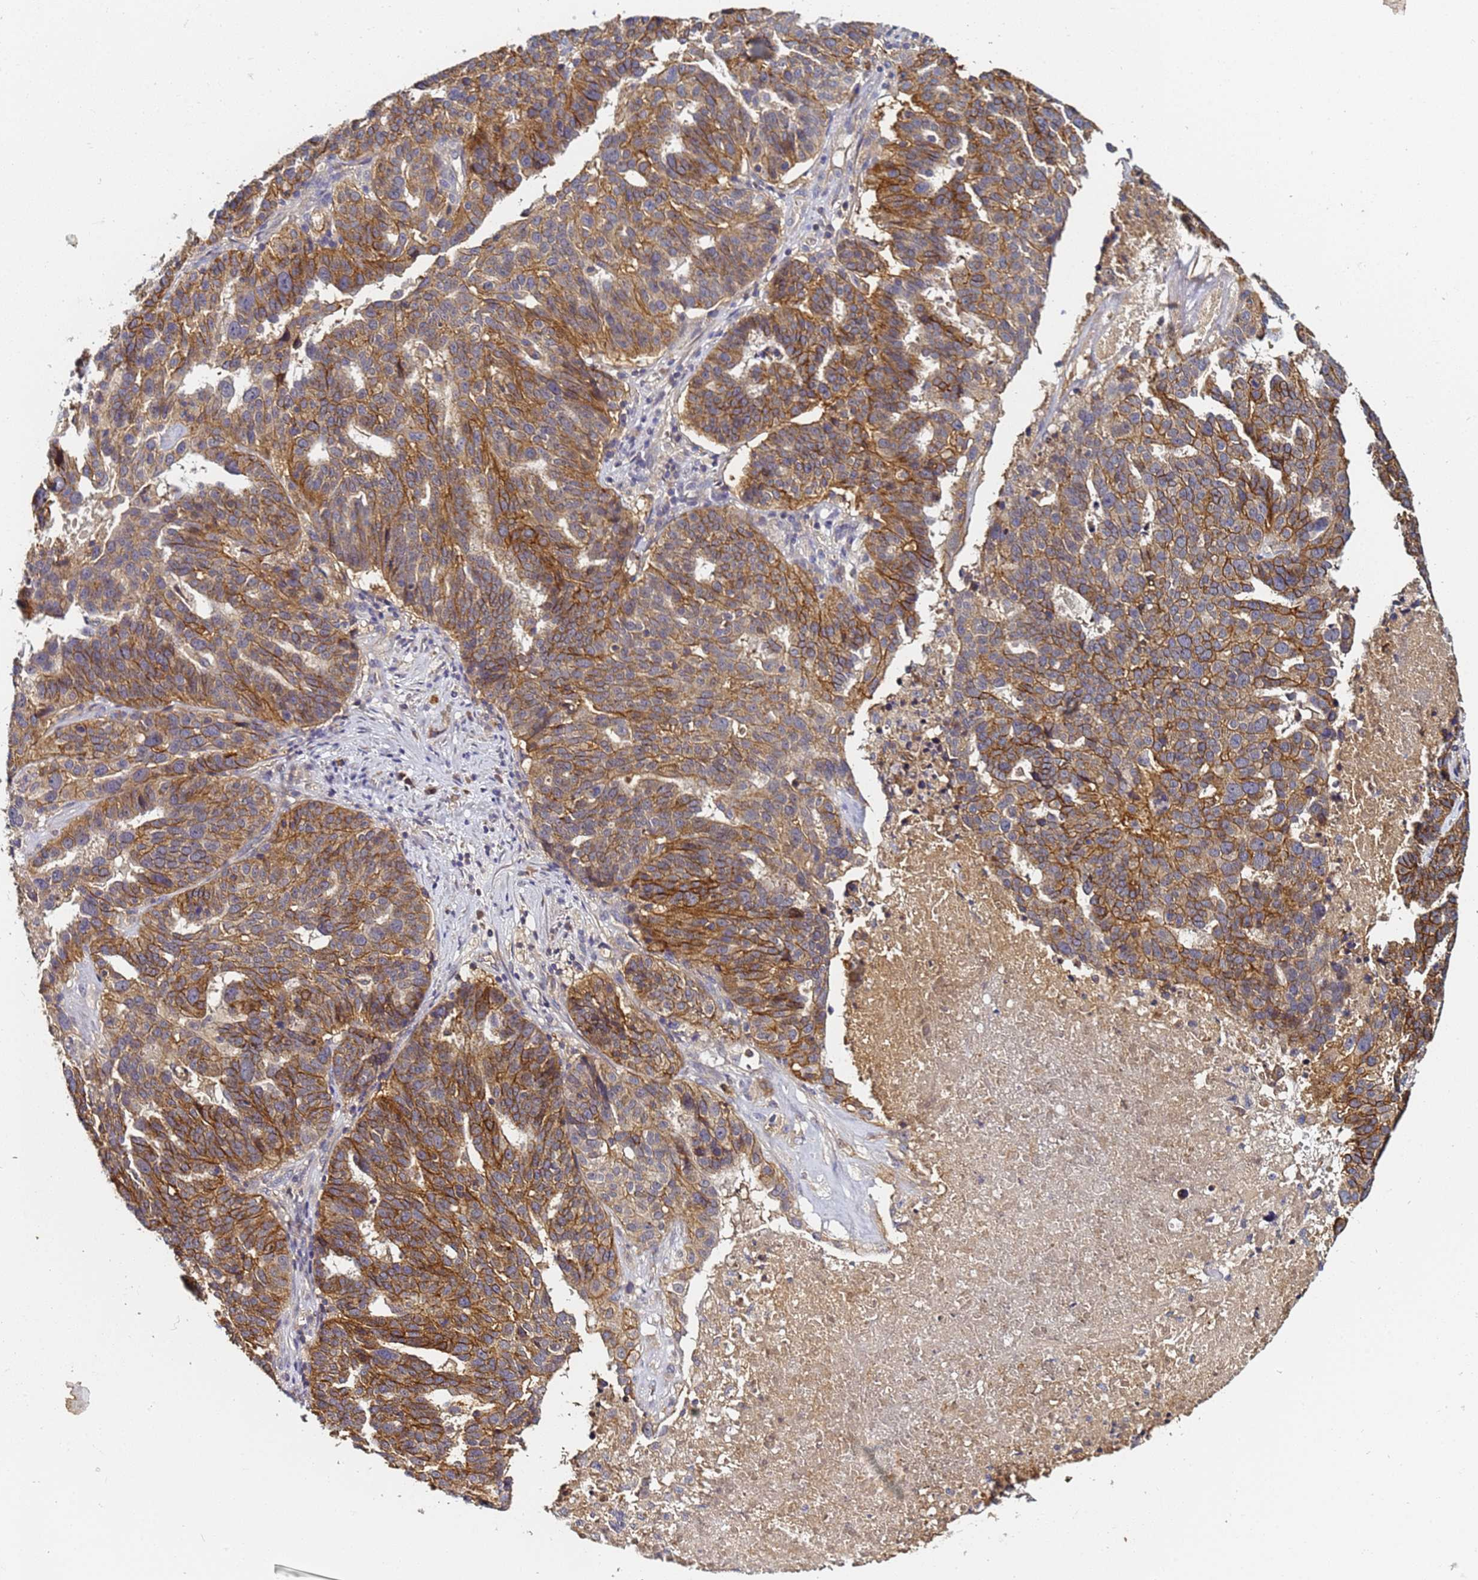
{"staining": {"intensity": "moderate", "quantity": ">75%", "location": "cytoplasmic/membranous"}, "tissue": "ovarian cancer", "cell_type": "Tumor cells", "image_type": "cancer", "snomed": [{"axis": "morphology", "description": "Cystadenocarcinoma, serous, NOS"}, {"axis": "topography", "description": "Ovary"}], "caption": "Serous cystadenocarcinoma (ovarian) stained with immunohistochemistry (IHC) demonstrates moderate cytoplasmic/membranous positivity in approximately >75% of tumor cells.", "gene": "LRRC69", "patient": {"sex": "female", "age": 59}}